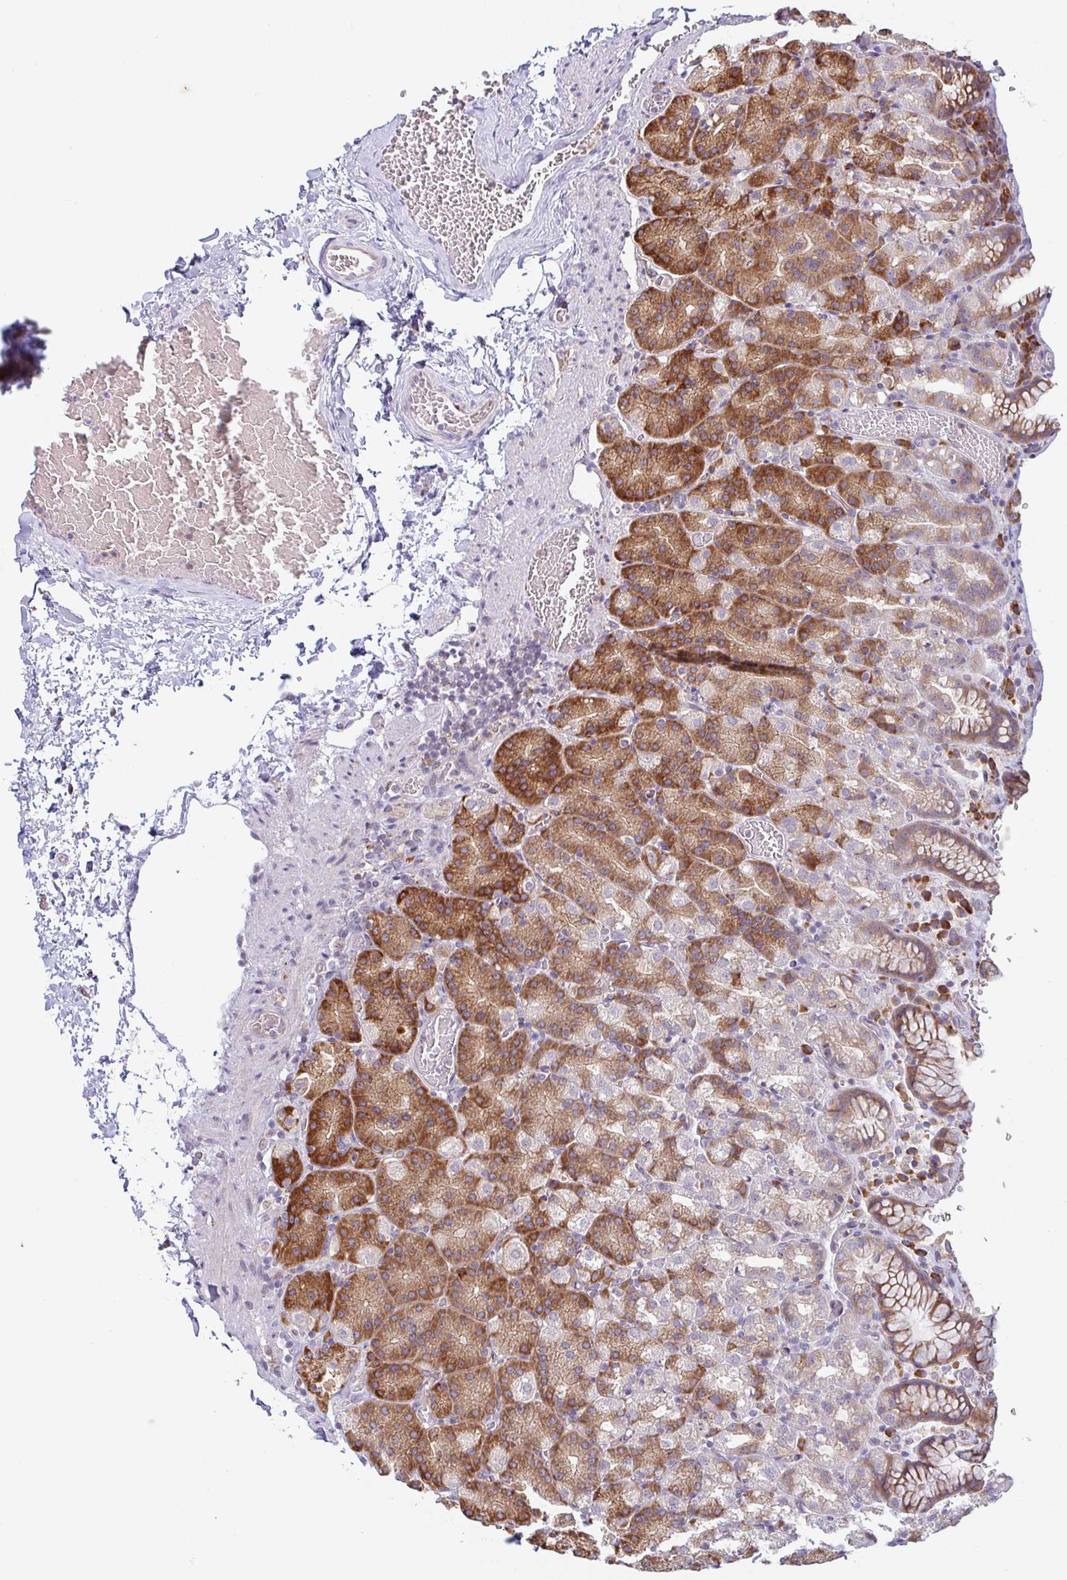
{"staining": {"intensity": "moderate", "quantity": "25%-75%", "location": "cytoplasmic/membranous"}, "tissue": "stomach", "cell_type": "Glandular cells", "image_type": "normal", "snomed": [{"axis": "morphology", "description": "Normal tissue, NOS"}, {"axis": "topography", "description": "Stomach, upper"}], "caption": "Moderate cytoplasmic/membranous expression for a protein is appreciated in about 25%-75% of glandular cells of benign stomach using immunohistochemistry (IHC).", "gene": "RIT1", "patient": {"sex": "female", "age": 81}}